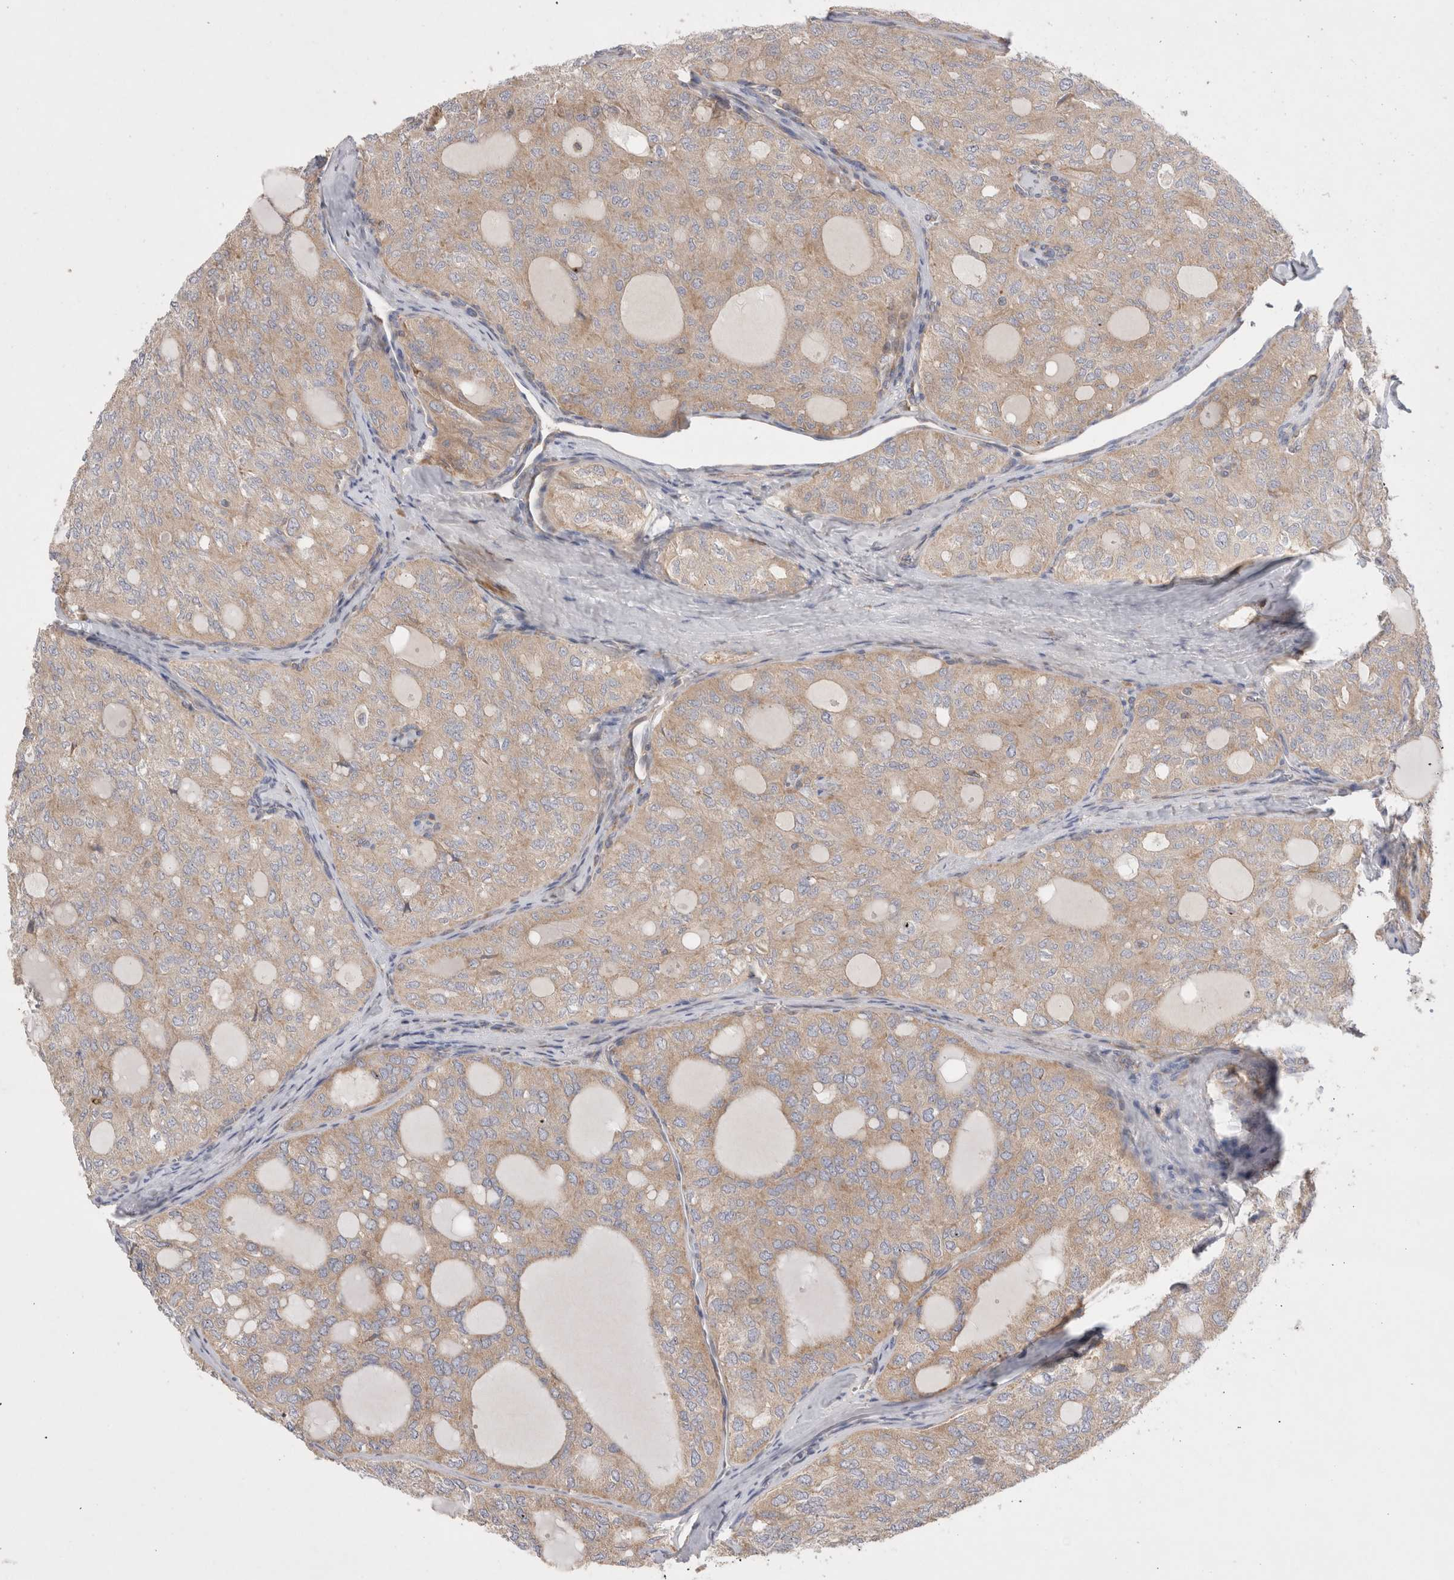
{"staining": {"intensity": "weak", "quantity": ">75%", "location": "cytoplasmic/membranous"}, "tissue": "thyroid cancer", "cell_type": "Tumor cells", "image_type": "cancer", "snomed": [{"axis": "morphology", "description": "Follicular adenoma carcinoma, NOS"}, {"axis": "topography", "description": "Thyroid gland"}], "caption": "Protein expression by immunohistochemistry reveals weak cytoplasmic/membranous staining in about >75% of tumor cells in thyroid cancer (follicular adenoma carcinoma).", "gene": "TBC1D16", "patient": {"sex": "male", "age": 75}}